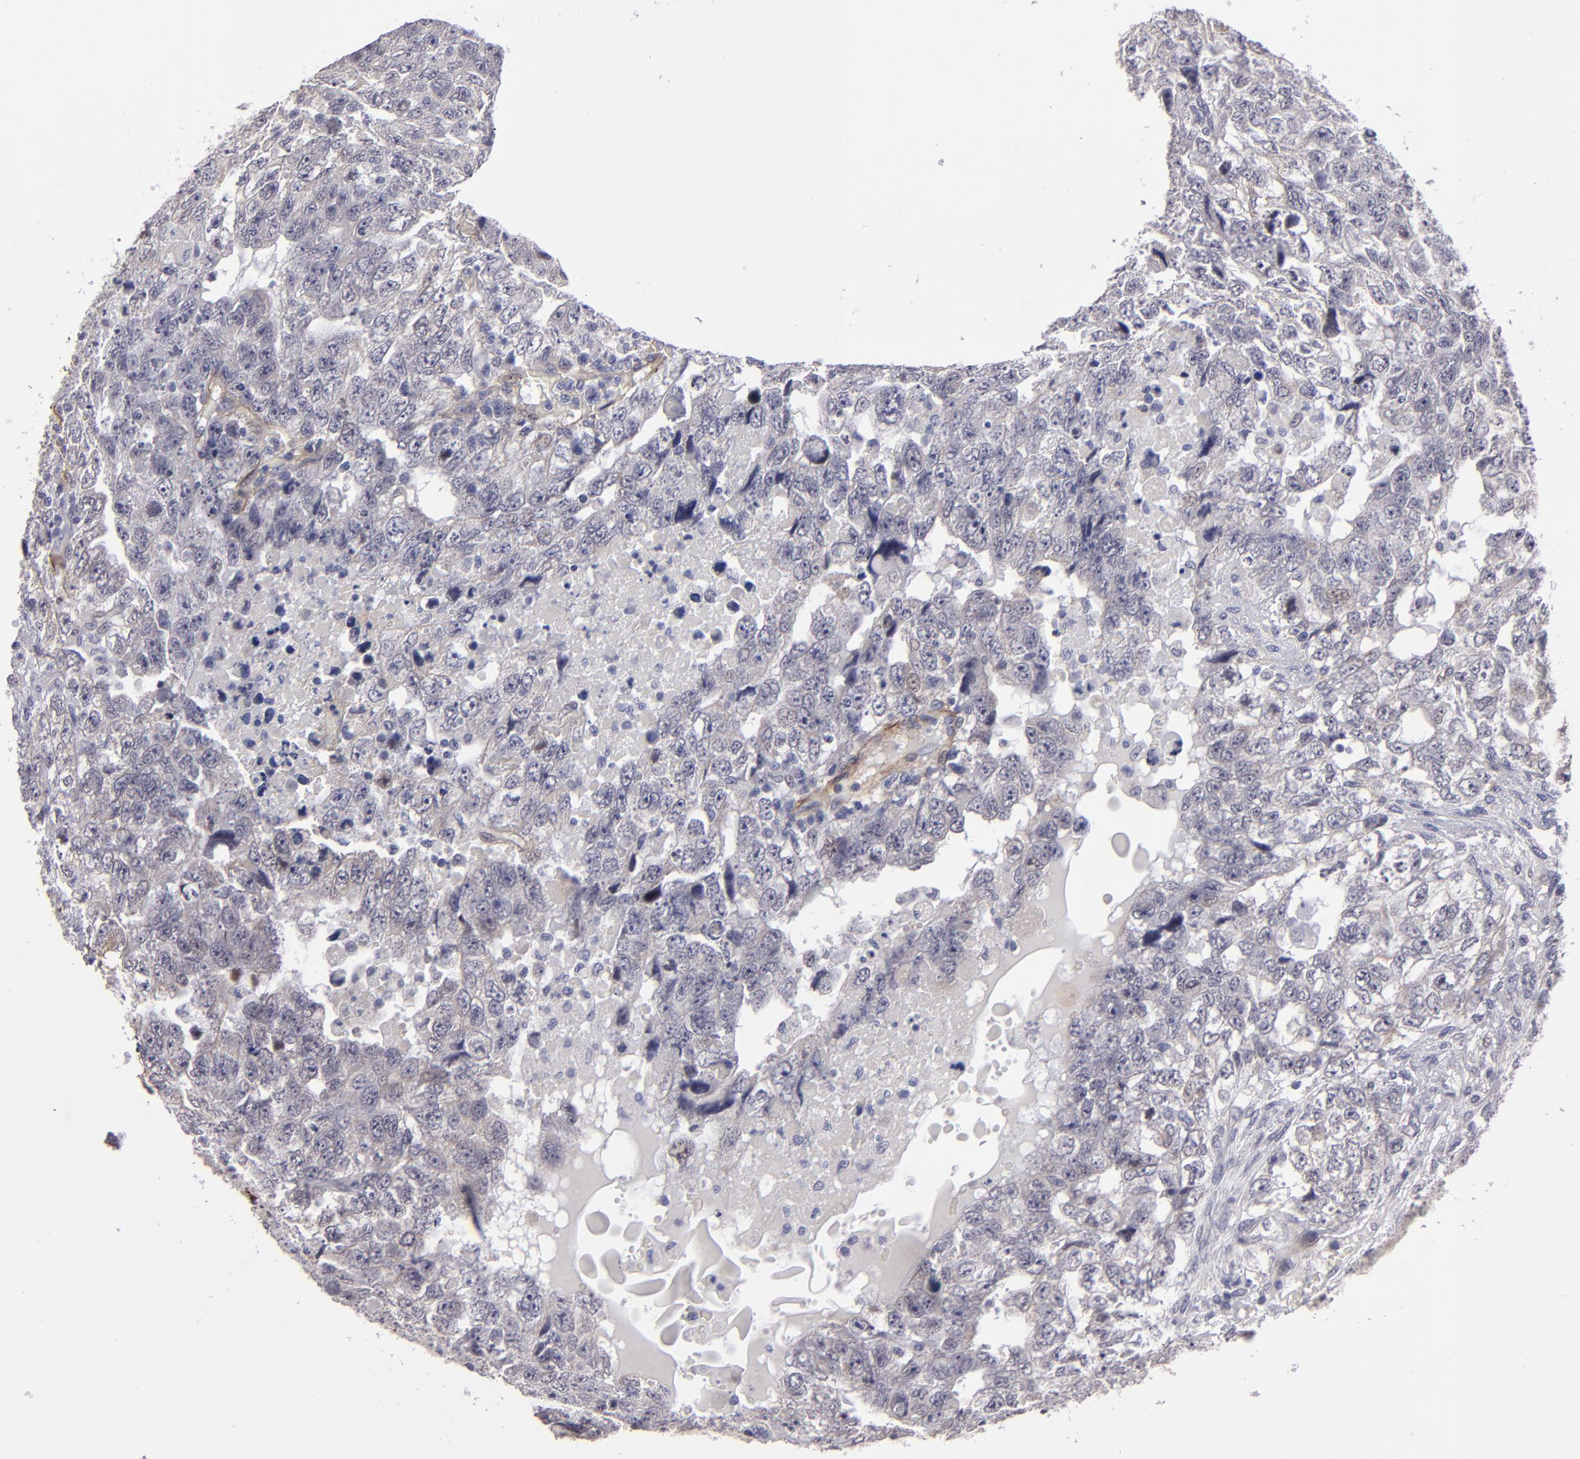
{"staining": {"intensity": "negative", "quantity": "none", "location": "none"}, "tissue": "testis cancer", "cell_type": "Tumor cells", "image_type": "cancer", "snomed": [{"axis": "morphology", "description": "Carcinoma, Embryonal, NOS"}, {"axis": "topography", "description": "Testis"}], "caption": "Tumor cells are negative for protein expression in human testis embryonal carcinoma.", "gene": "ZNF175", "patient": {"sex": "male", "age": 36}}